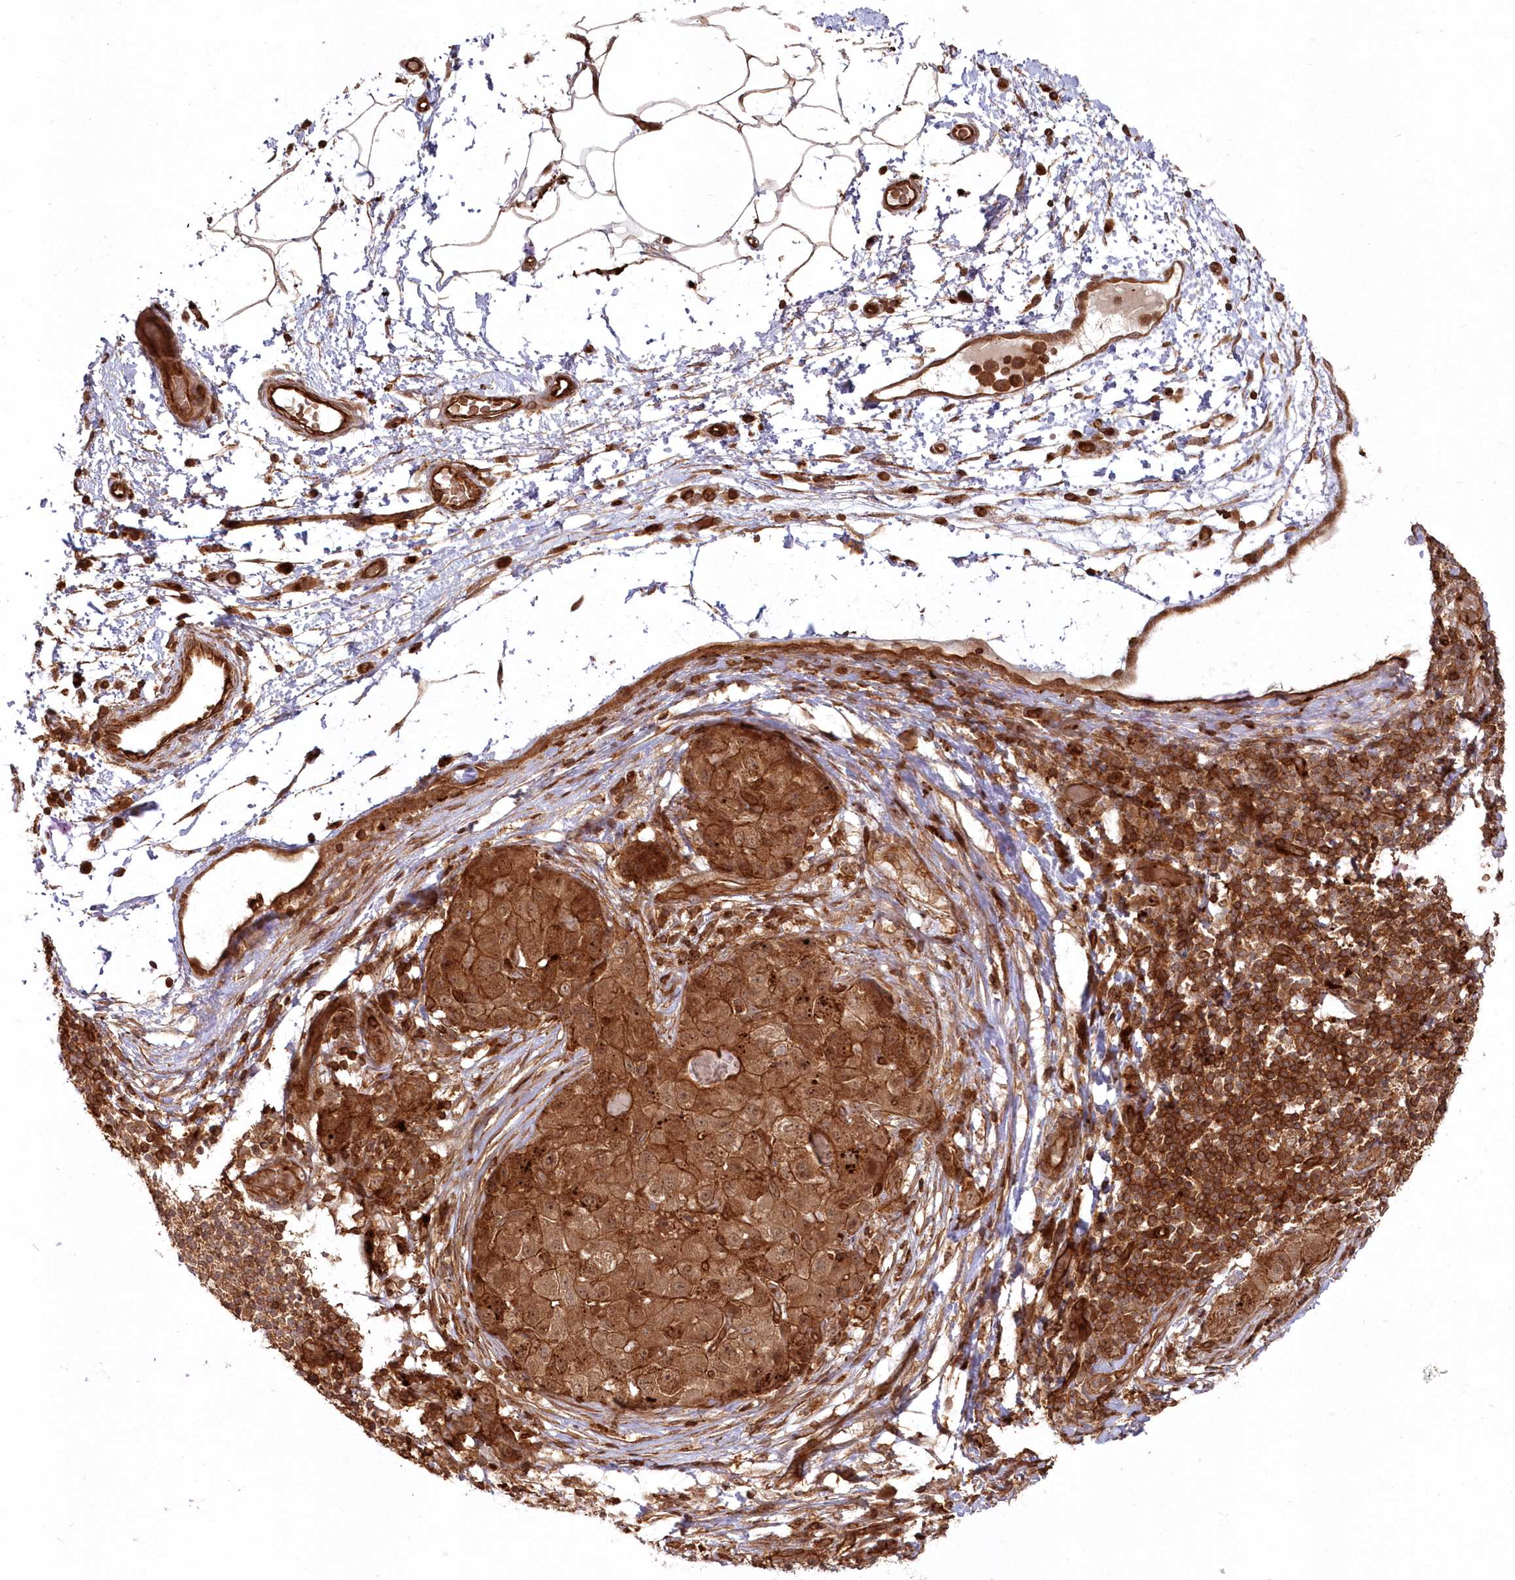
{"staining": {"intensity": "strong", "quantity": ">75%", "location": "cytoplasmic/membranous"}, "tissue": "liver cancer", "cell_type": "Tumor cells", "image_type": "cancer", "snomed": [{"axis": "morphology", "description": "Carcinoma, Hepatocellular, NOS"}, {"axis": "topography", "description": "Liver"}], "caption": "A brown stain highlights strong cytoplasmic/membranous staining of a protein in human liver hepatocellular carcinoma tumor cells.", "gene": "RGCC", "patient": {"sex": "male", "age": 80}}